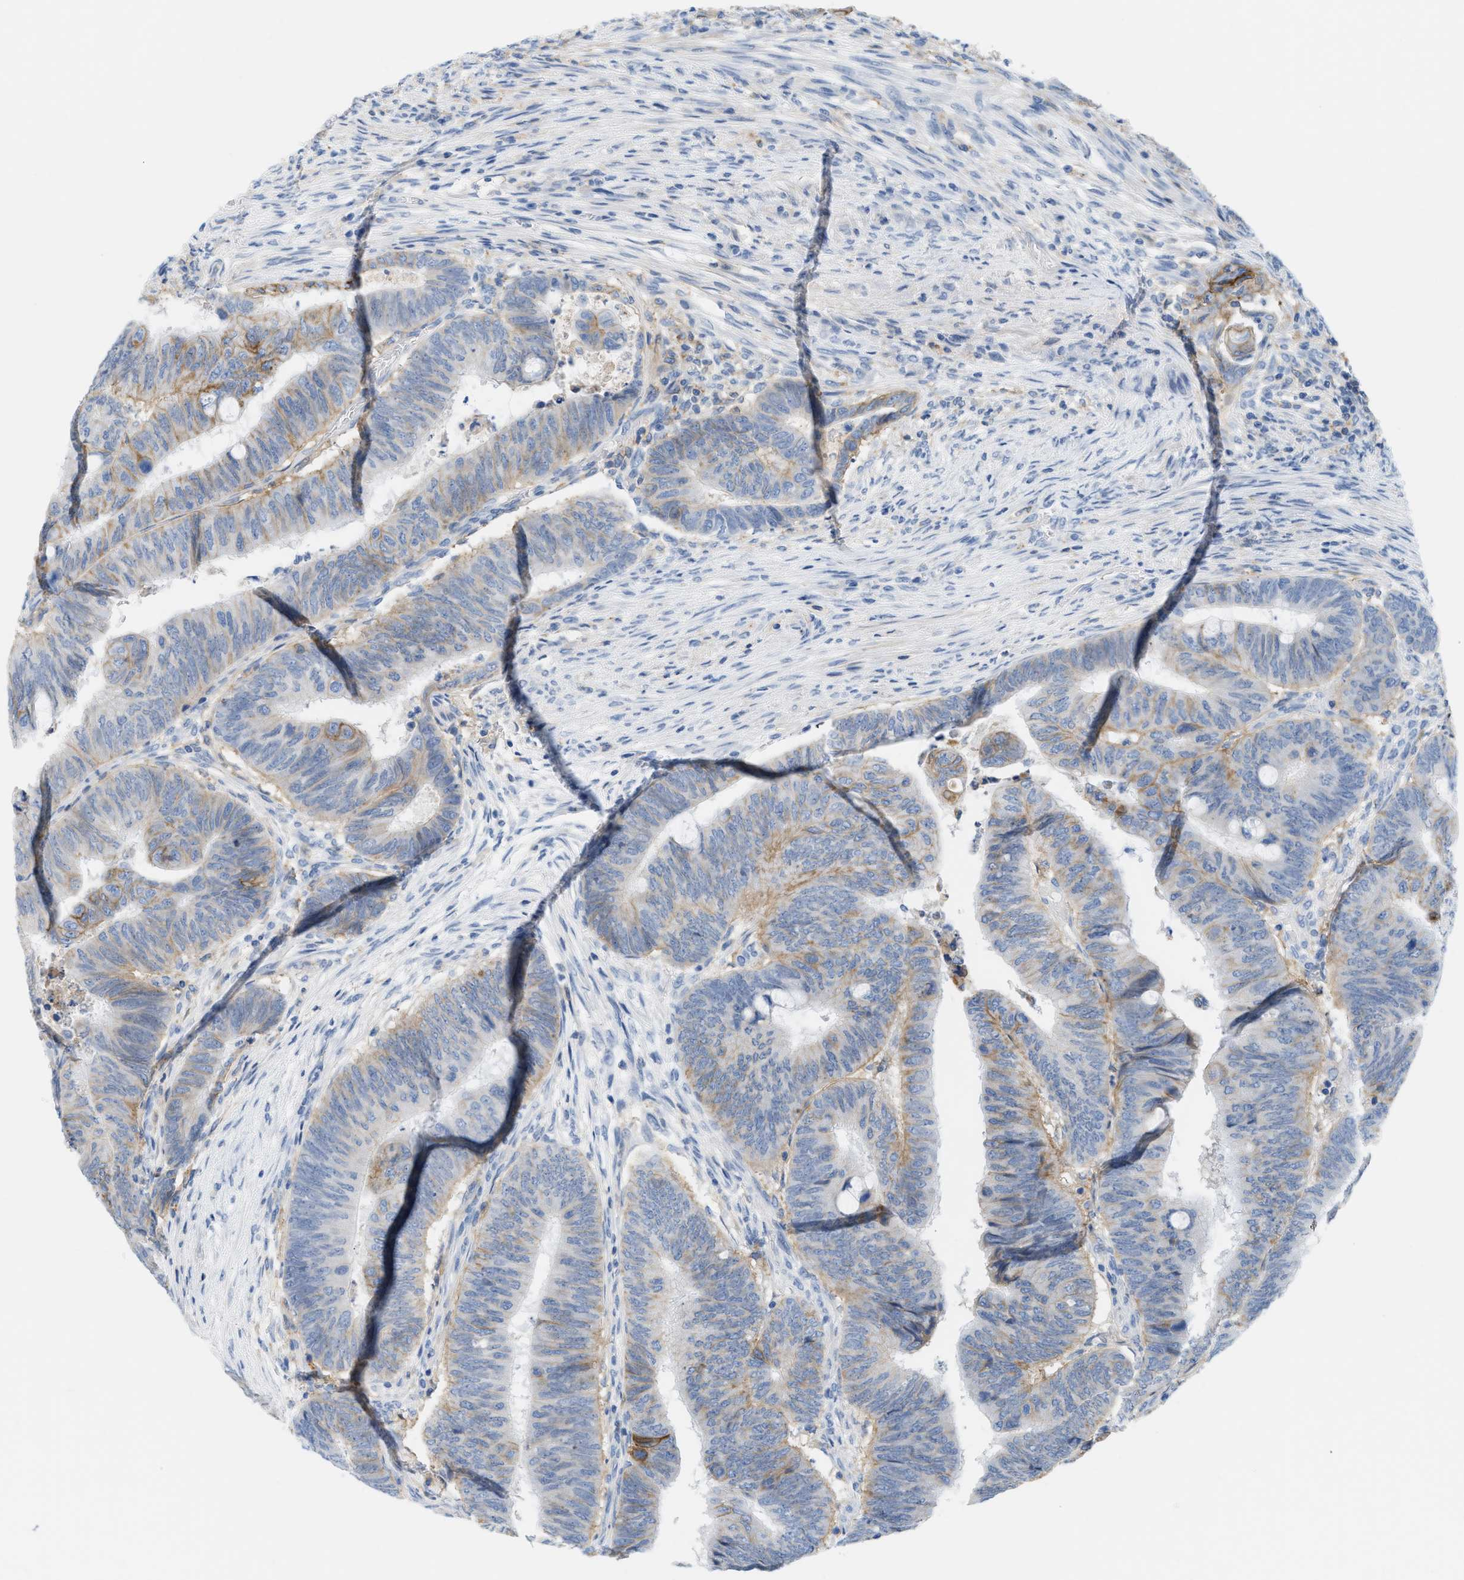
{"staining": {"intensity": "weak", "quantity": "25%-75%", "location": "cytoplasmic/membranous"}, "tissue": "colorectal cancer", "cell_type": "Tumor cells", "image_type": "cancer", "snomed": [{"axis": "morphology", "description": "Normal tissue, NOS"}, {"axis": "morphology", "description": "Adenocarcinoma, NOS"}, {"axis": "topography", "description": "Rectum"}, {"axis": "topography", "description": "Peripheral nerve tissue"}], "caption": "Weak cytoplasmic/membranous staining is seen in about 25%-75% of tumor cells in adenocarcinoma (colorectal).", "gene": "SLC3A2", "patient": {"sex": "male", "age": 92}}